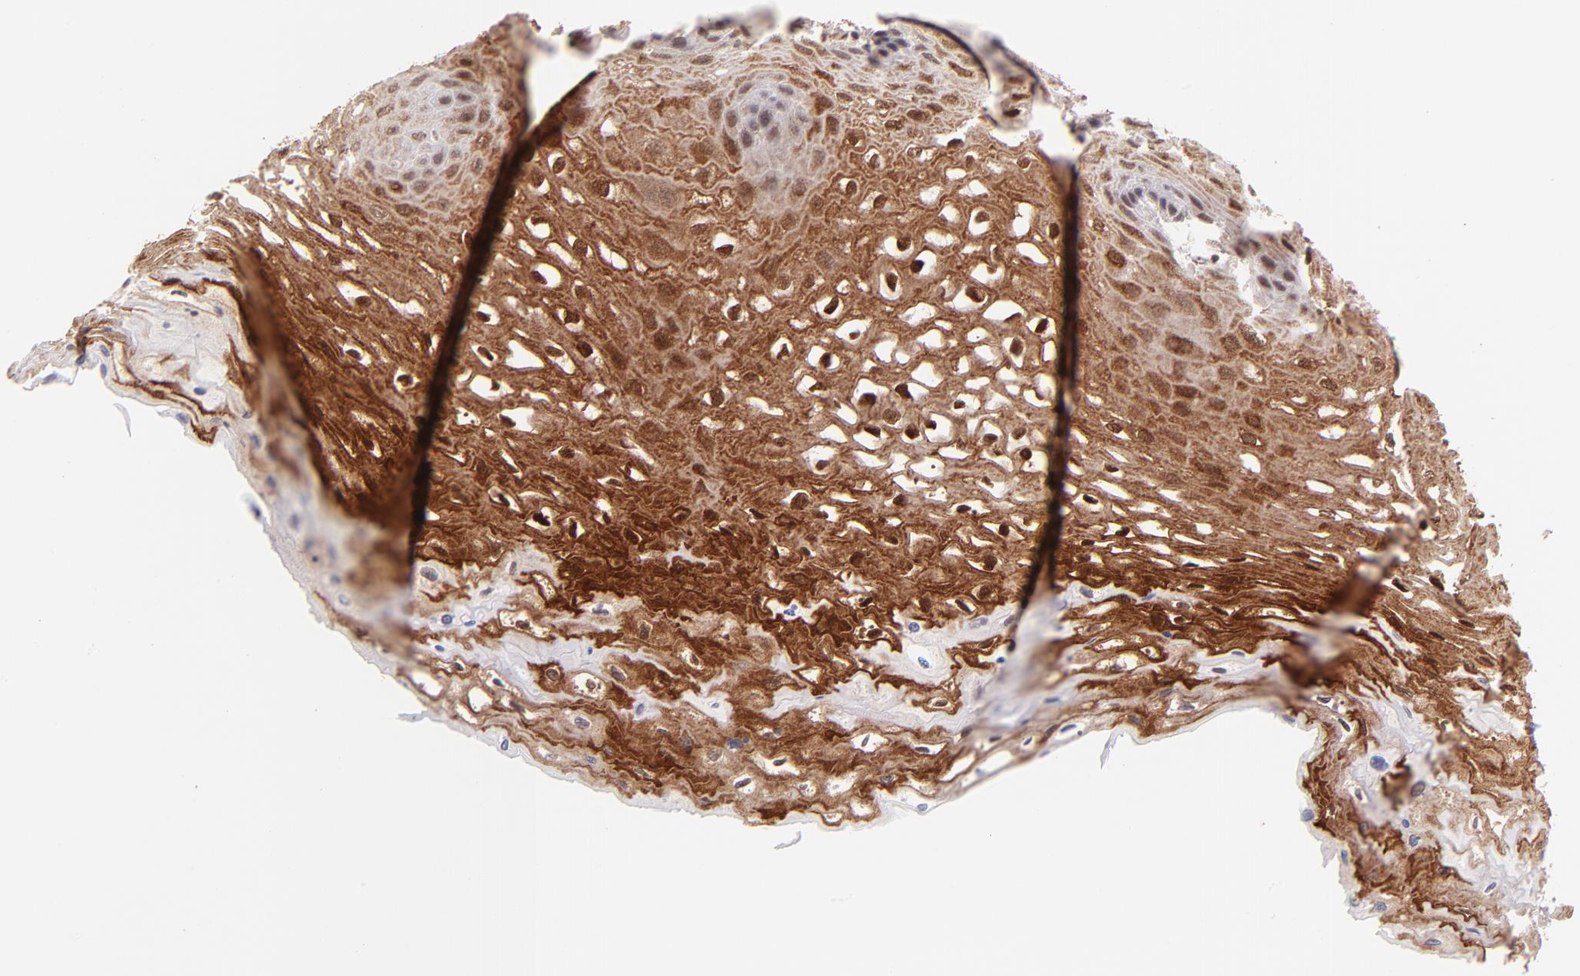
{"staining": {"intensity": "moderate", "quantity": ">75%", "location": "cytoplasmic/membranous,nuclear"}, "tissue": "esophagus", "cell_type": "Squamous epithelial cells", "image_type": "normal", "snomed": [{"axis": "morphology", "description": "Normal tissue, NOS"}, {"axis": "topography", "description": "Esophagus"}], "caption": "Esophagus stained for a protein reveals moderate cytoplasmic/membranous,nuclear positivity in squamous epithelial cells. The staining was performed using DAB (3,3'-diaminobenzidine), with brown indicating positive protein expression. Nuclei are stained blue with hematoxylin.", "gene": "MED12", "patient": {"sex": "female", "age": 72}}